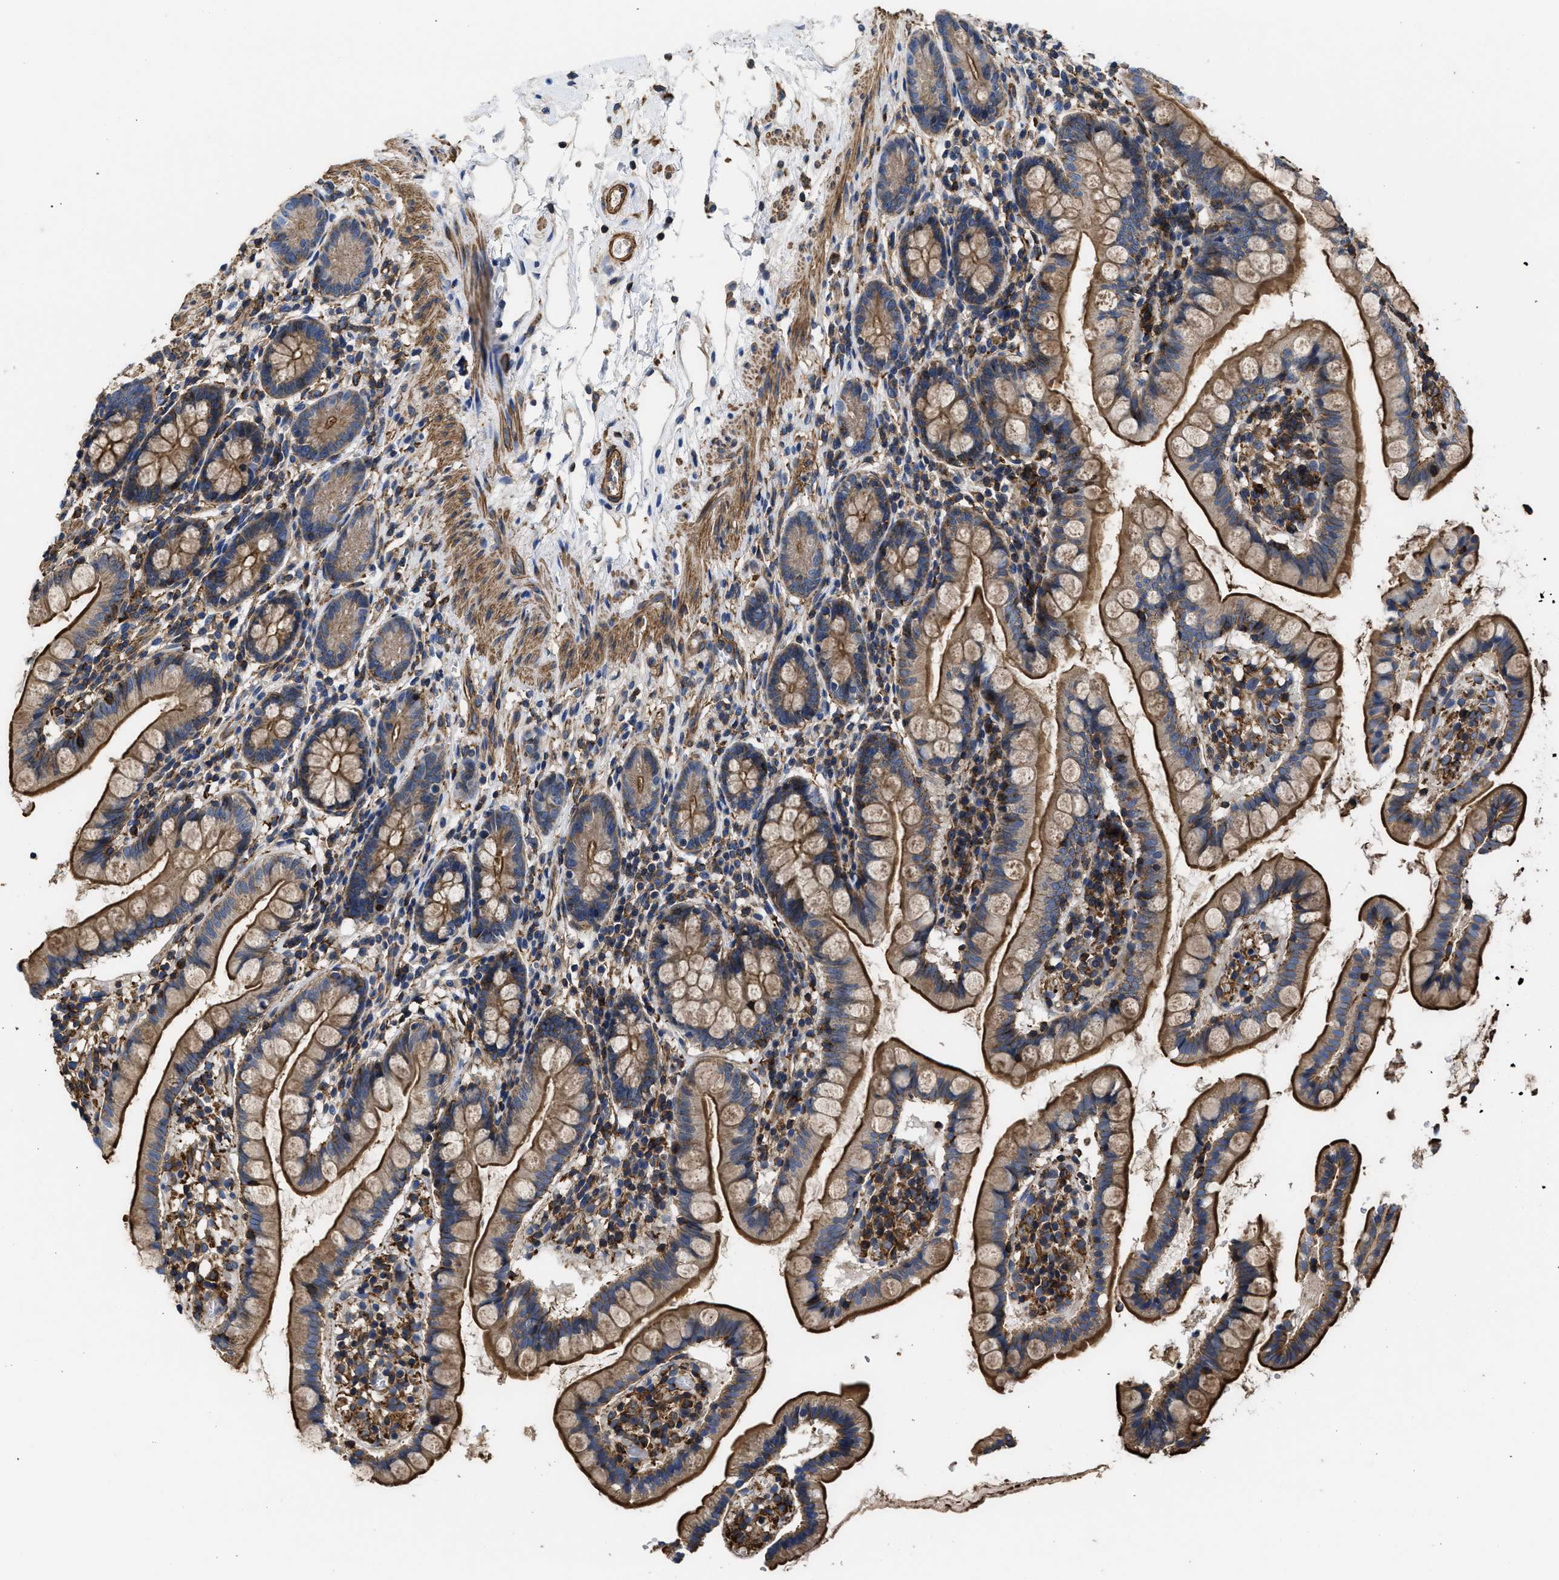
{"staining": {"intensity": "strong", "quantity": "25%-75%", "location": "cytoplasmic/membranous"}, "tissue": "small intestine", "cell_type": "Glandular cells", "image_type": "normal", "snomed": [{"axis": "morphology", "description": "Normal tissue, NOS"}, {"axis": "topography", "description": "Small intestine"}], "caption": "An image of small intestine stained for a protein shows strong cytoplasmic/membranous brown staining in glandular cells.", "gene": "SCUBE2", "patient": {"sex": "female", "age": 84}}